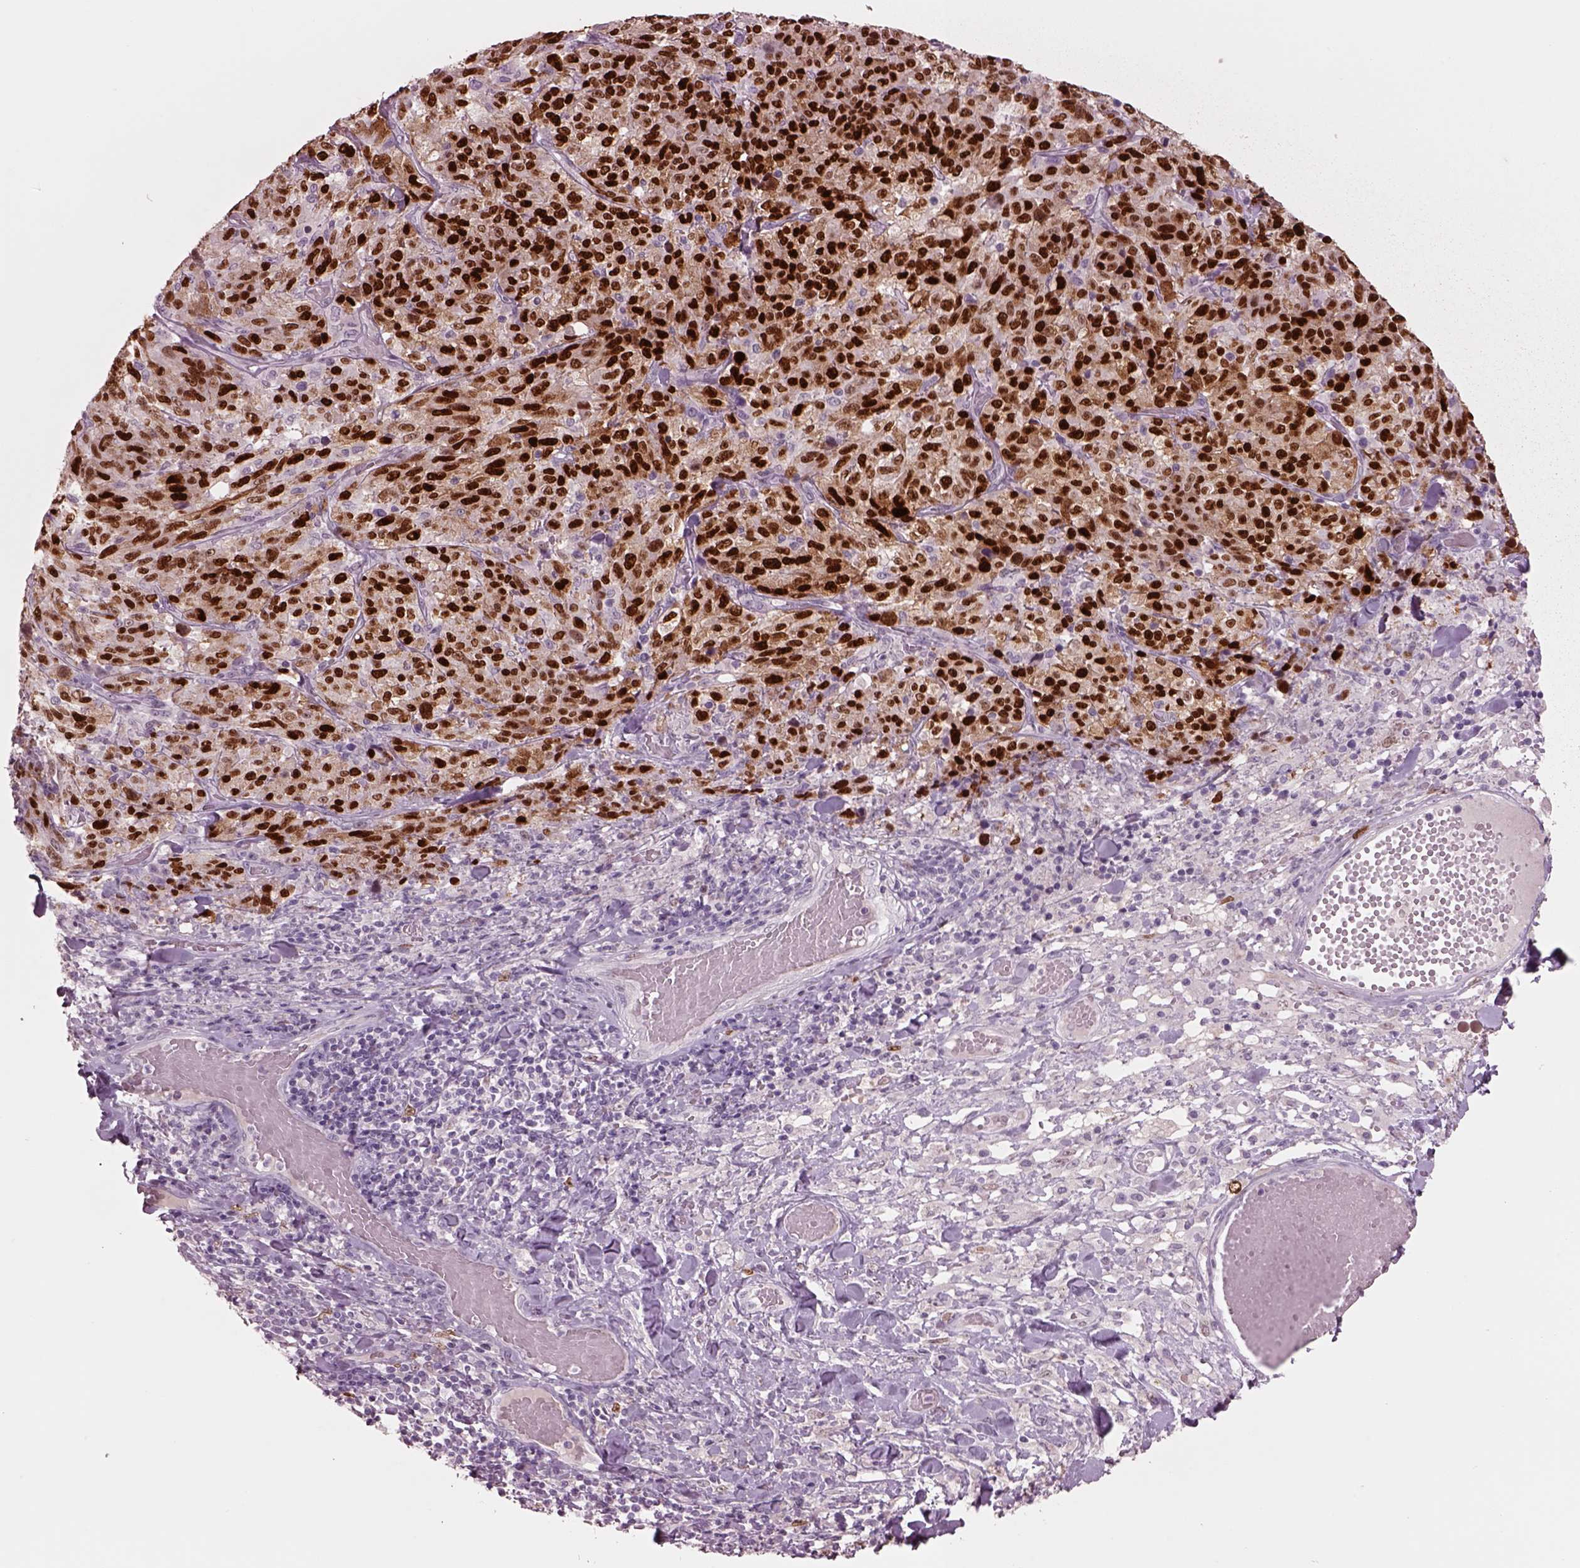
{"staining": {"intensity": "strong", "quantity": ">75%", "location": "nuclear"}, "tissue": "melanoma", "cell_type": "Tumor cells", "image_type": "cancer", "snomed": [{"axis": "morphology", "description": "Malignant melanoma, NOS"}, {"axis": "topography", "description": "Skin"}], "caption": "Approximately >75% of tumor cells in melanoma exhibit strong nuclear protein staining as visualized by brown immunohistochemical staining.", "gene": "SOX9", "patient": {"sex": "female", "age": 91}}